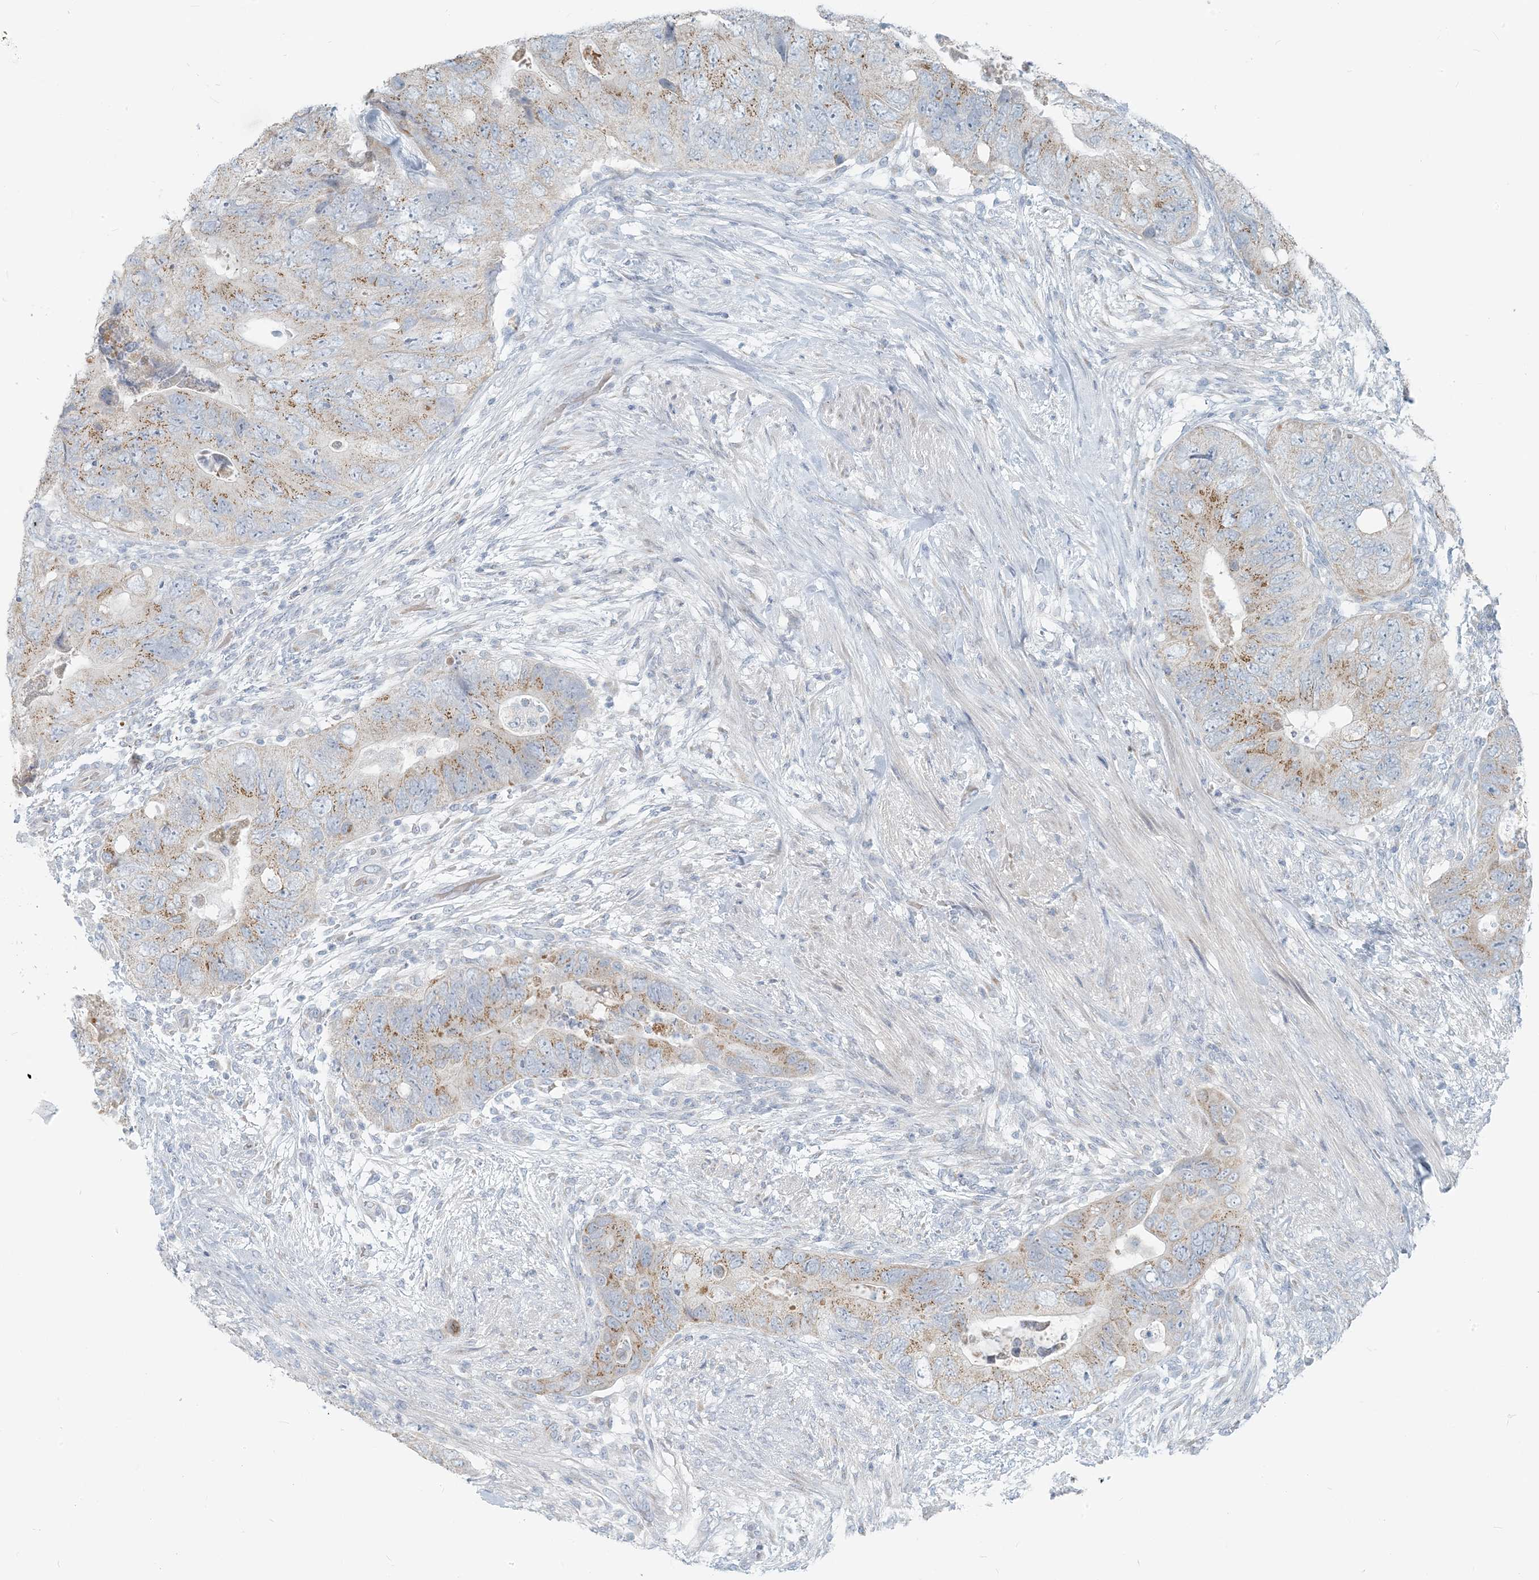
{"staining": {"intensity": "moderate", "quantity": "25%-75%", "location": "cytoplasmic/membranous"}, "tissue": "colorectal cancer", "cell_type": "Tumor cells", "image_type": "cancer", "snomed": [{"axis": "morphology", "description": "Adenocarcinoma, NOS"}, {"axis": "topography", "description": "Rectum"}], "caption": "This histopathology image reveals immunohistochemistry (IHC) staining of adenocarcinoma (colorectal), with medium moderate cytoplasmic/membranous positivity in about 25%-75% of tumor cells.", "gene": "SCML1", "patient": {"sex": "male", "age": 63}}